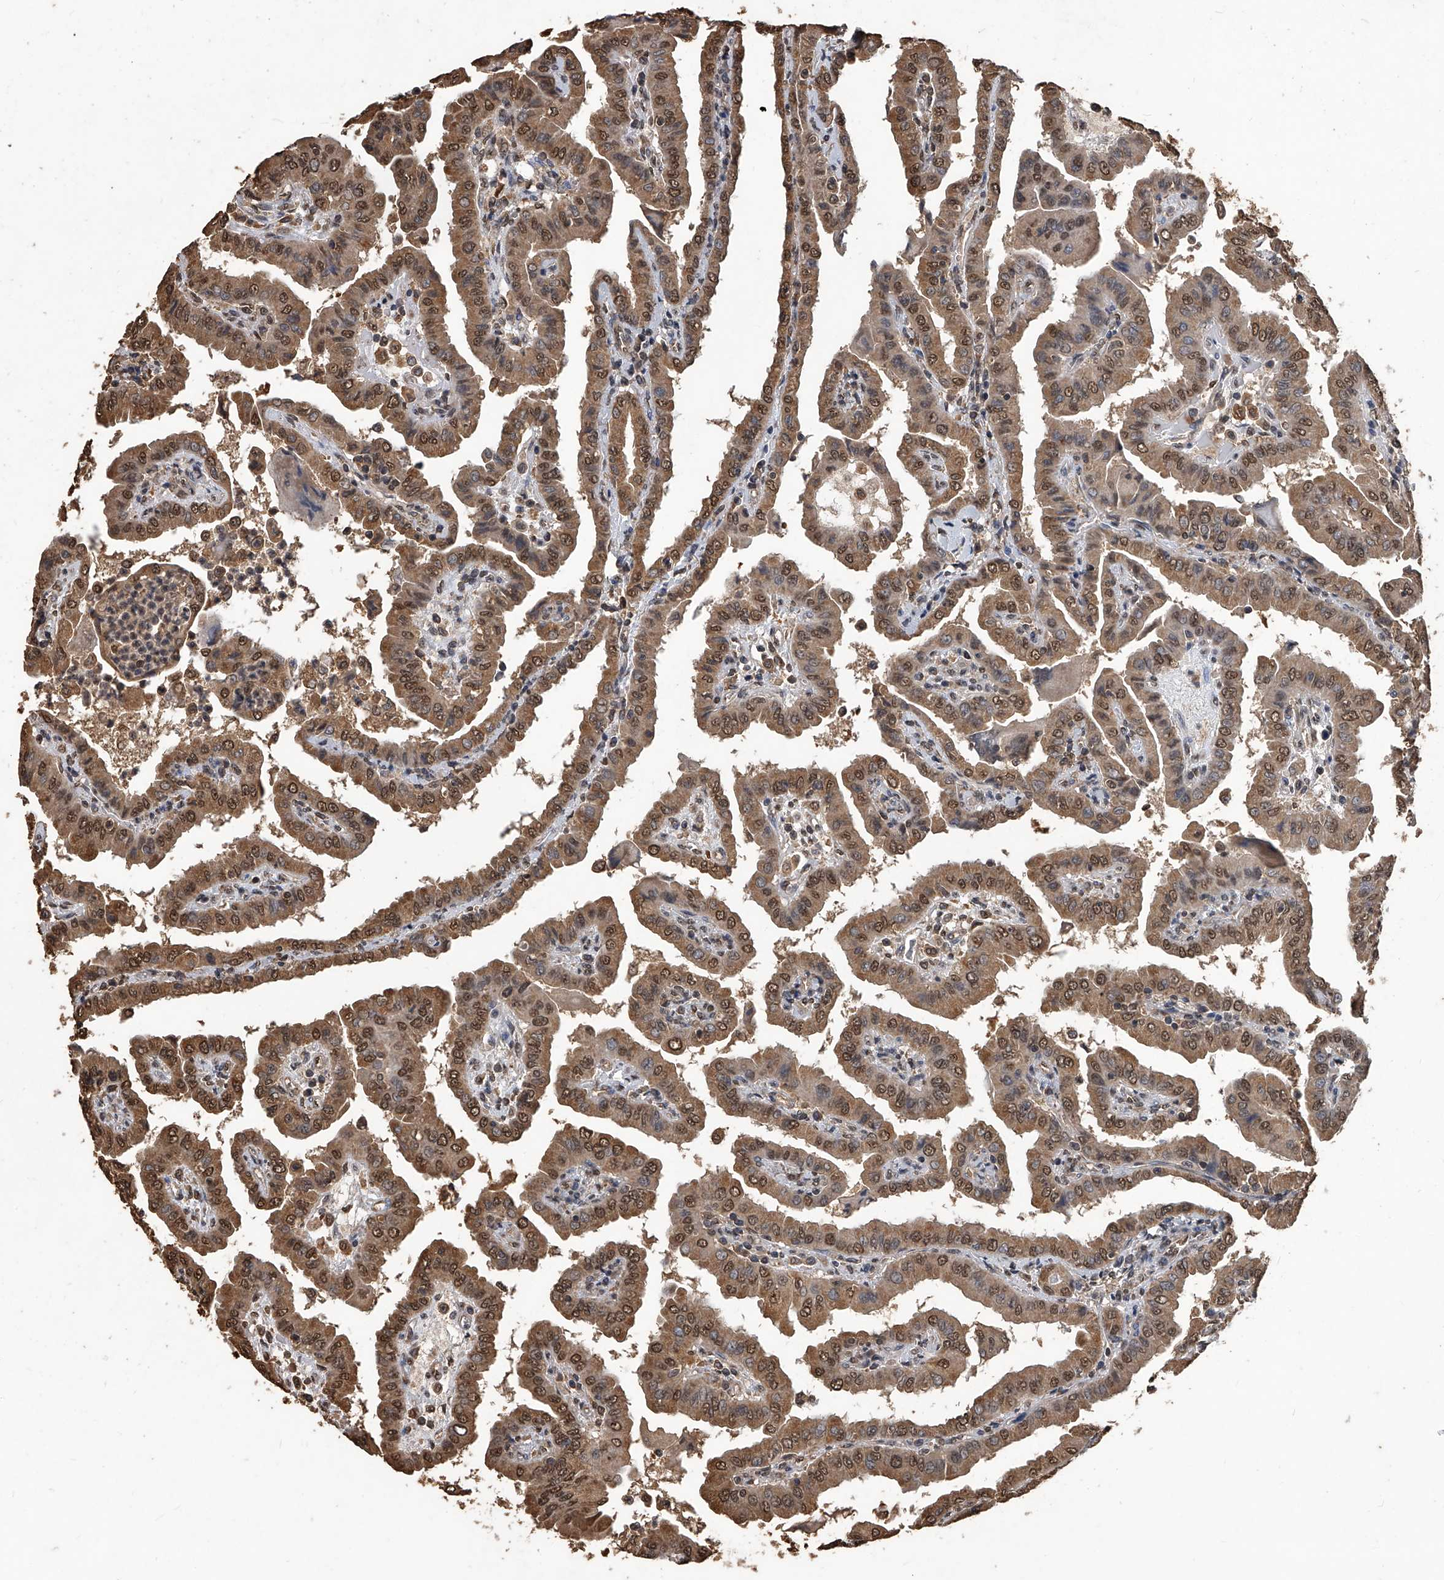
{"staining": {"intensity": "strong", "quantity": ">75%", "location": "cytoplasmic/membranous,nuclear"}, "tissue": "thyroid cancer", "cell_type": "Tumor cells", "image_type": "cancer", "snomed": [{"axis": "morphology", "description": "Papillary adenocarcinoma, NOS"}, {"axis": "topography", "description": "Thyroid gland"}], "caption": "Thyroid cancer (papillary adenocarcinoma) stained with a brown dye exhibits strong cytoplasmic/membranous and nuclear positive staining in about >75% of tumor cells.", "gene": "FBXL4", "patient": {"sex": "male", "age": 33}}